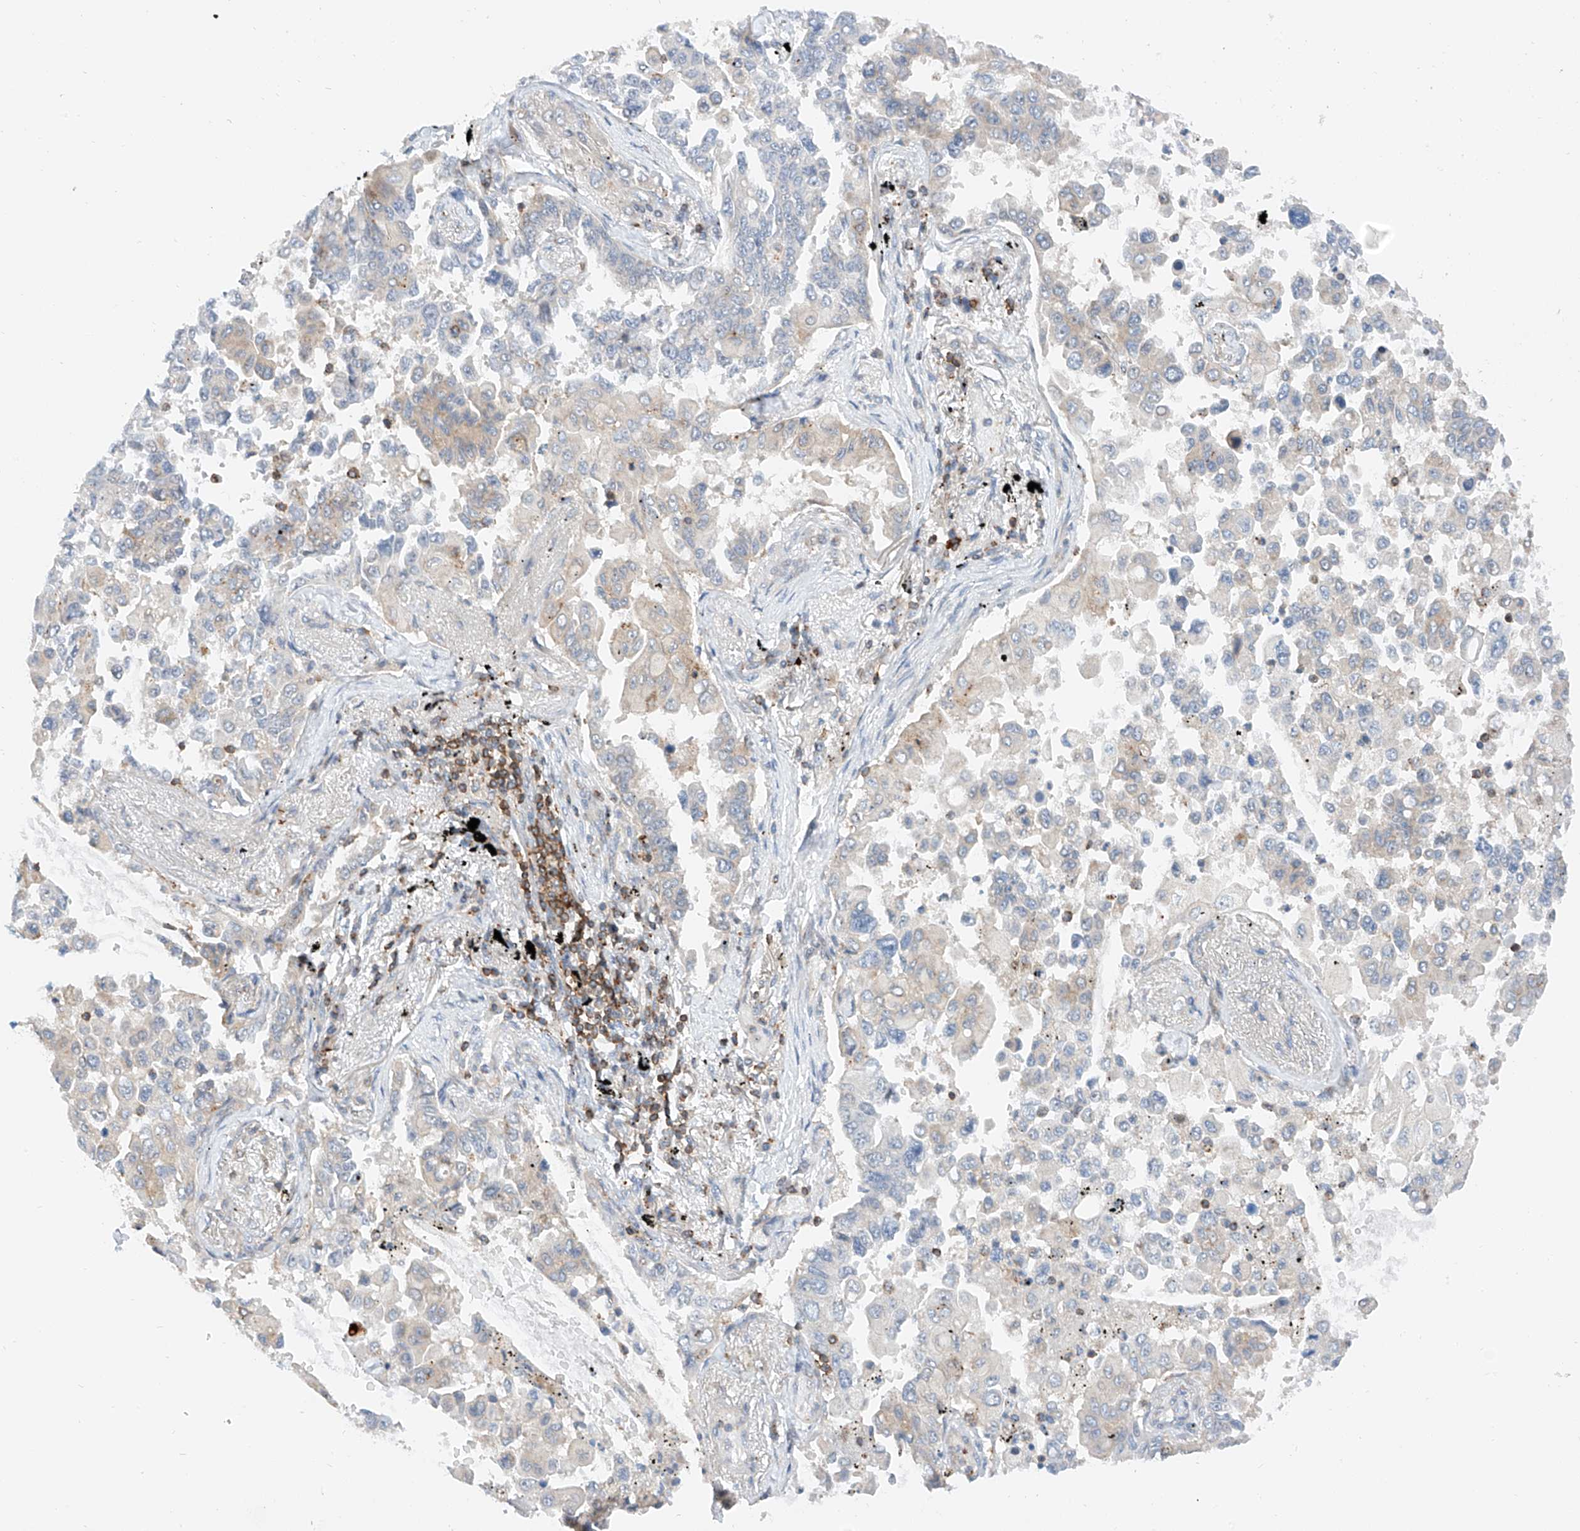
{"staining": {"intensity": "weak", "quantity": "<25%", "location": "cytoplasmic/membranous"}, "tissue": "lung cancer", "cell_type": "Tumor cells", "image_type": "cancer", "snomed": [{"axis": "morphology", "description": "Adenocarcinoma, NOS"}, {"axis": "topography", "description": "Lung"}], "caption": "Tumor cells are negative for protein expression in human lung cancer (adenocarcinoma).", "gene": "MFN2", "patient": {"sex": "female", "age": 67}}